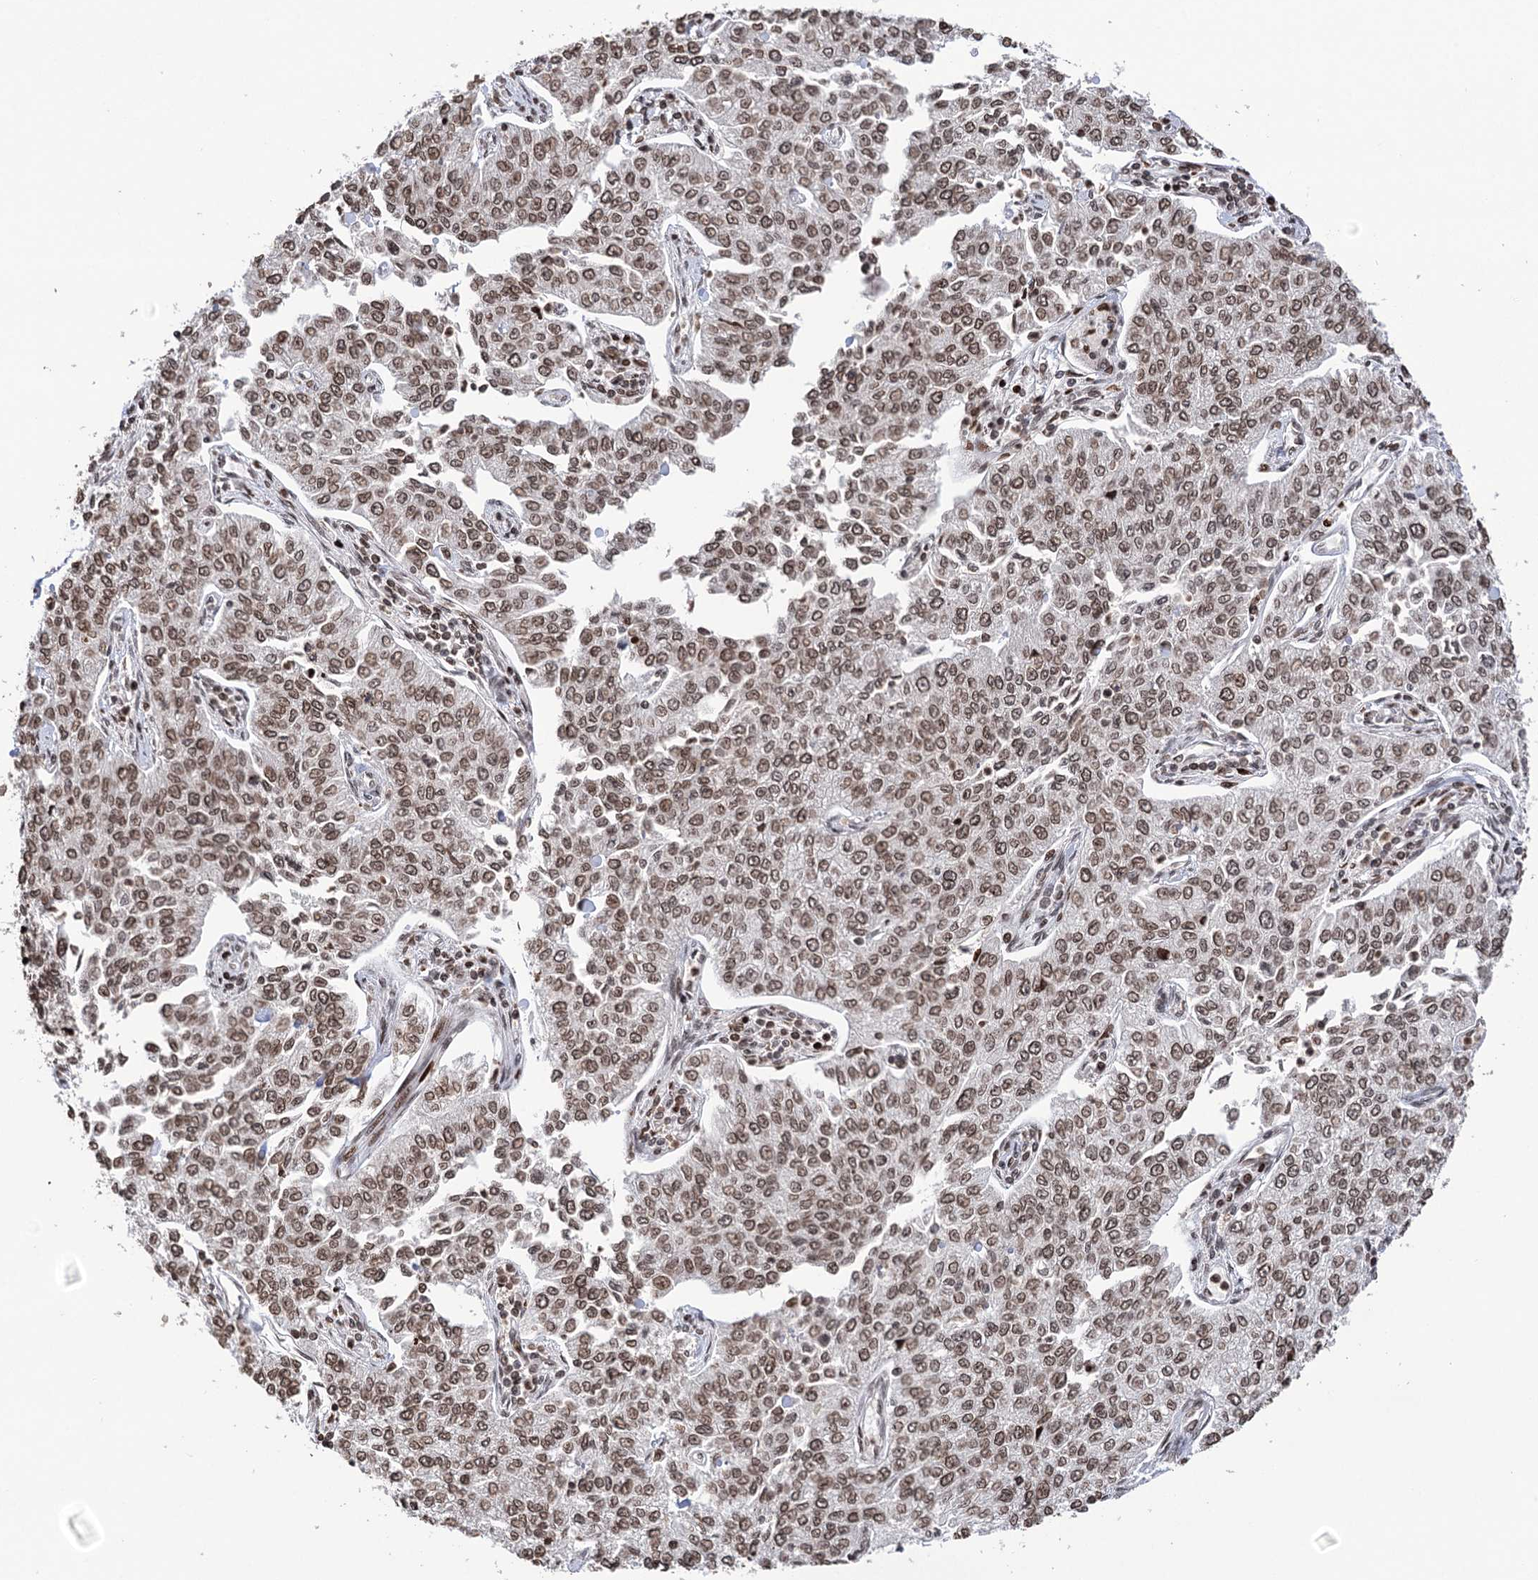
{"staining": {"intensity": "moderate", "quantity": ">75%", "location": "nuclear"}, "tissue": "cervical cancer", "cell_type": "Tumor cells", "image_type": "cancer", "snomed": [{"axis": "morphology", "description": "Squamous cell carcinoma, NOS"}, {"axis": "topography", "description": "Cervix"}], "caption": "Immunohistochemical staining of cervical cancer (squamous cell carcinoma) shows medium levels of moderate nuclear positivity in approximately >75% of tumor cells. The staining was performed using DAB (3,3'-diaminobenzidine) to visualize the protein expression in brown, while the nuclei were stained in blue with hematoxylin (Magnification: 20x).", "gene": "CCDC77", "patient": {"sex": "female", "age": 35}}